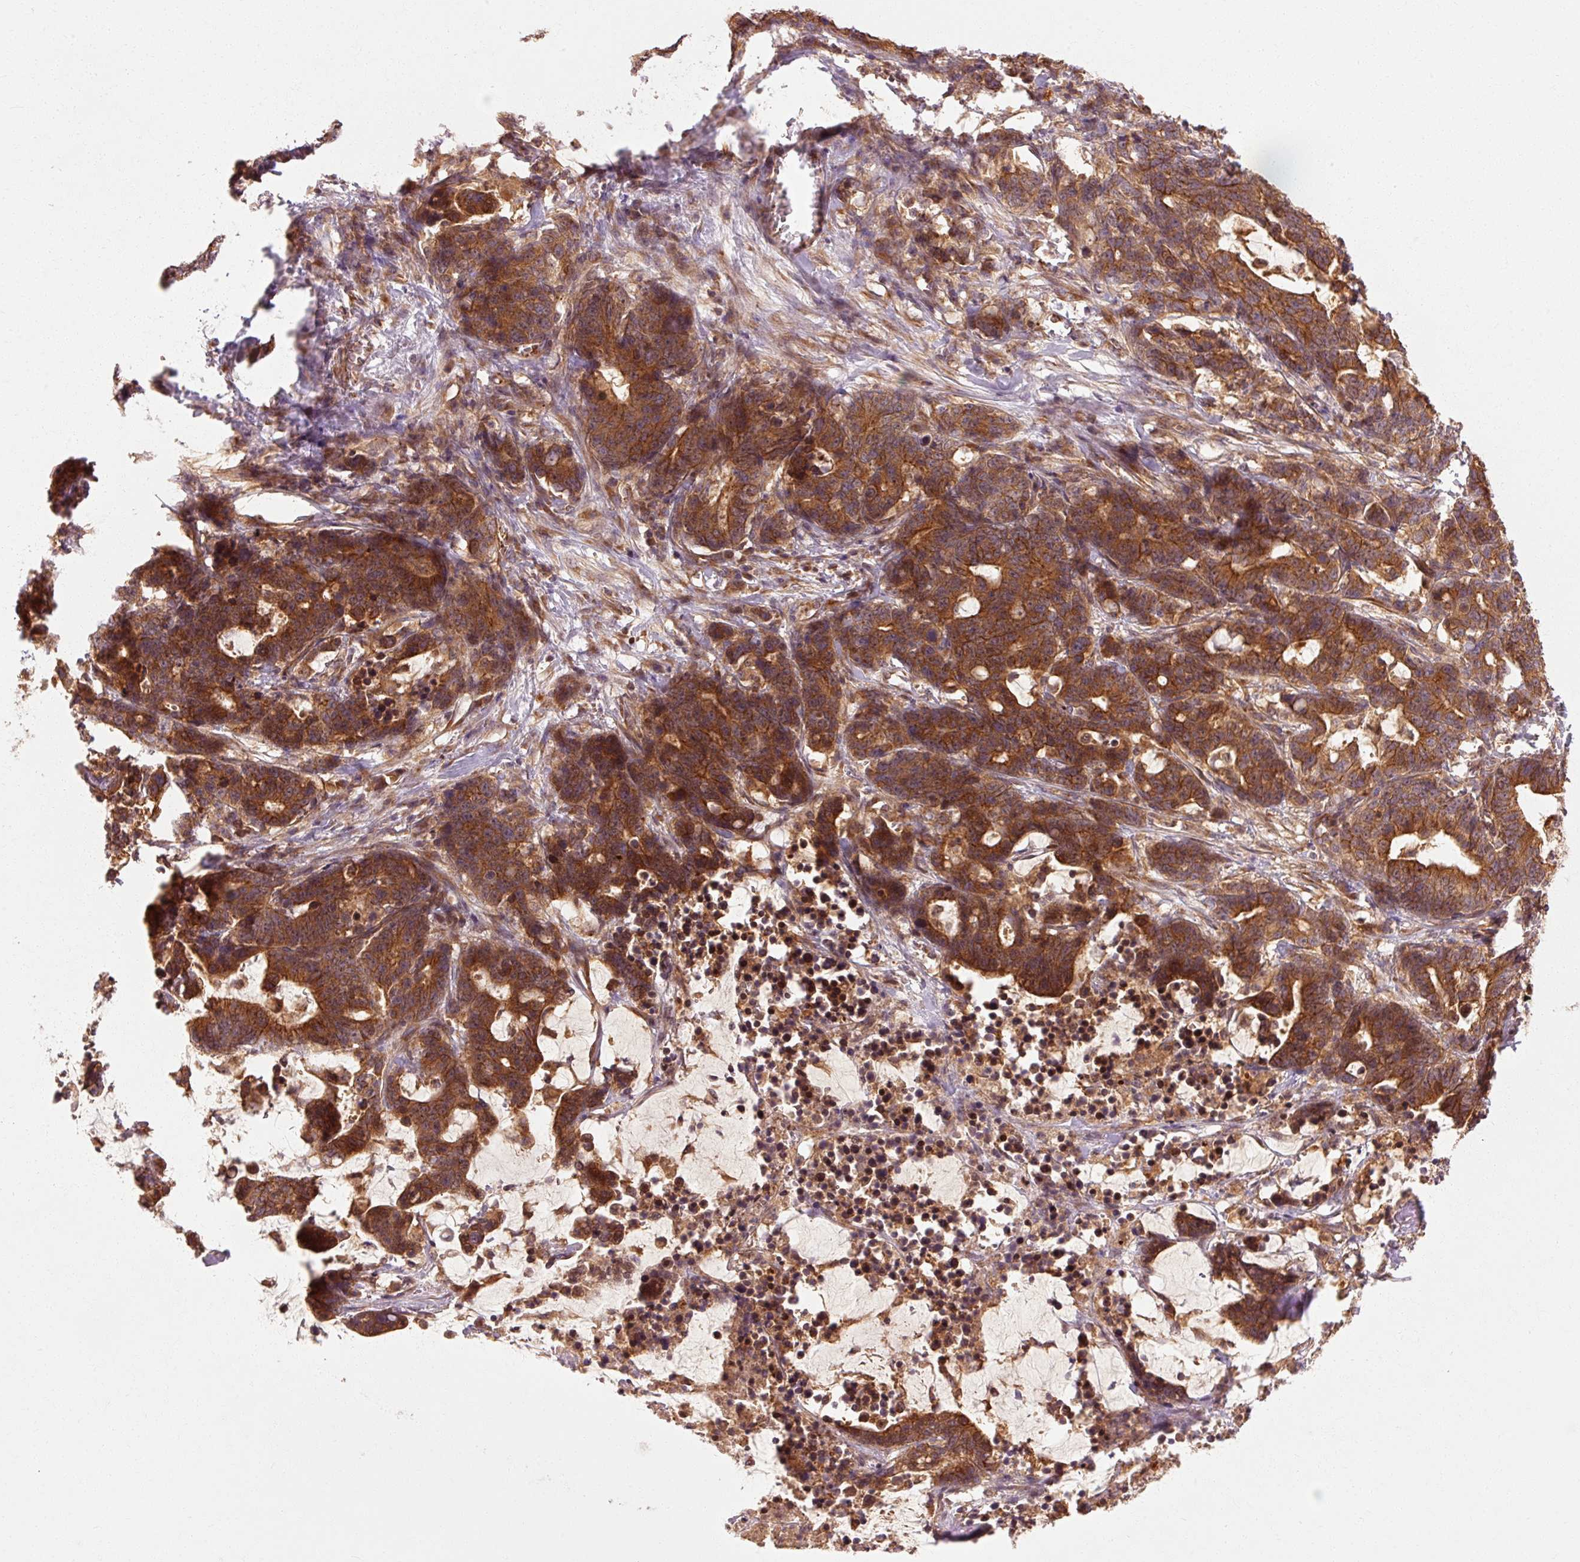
{"staining": {"intensity": "strong", "quantity": ">75%", "location": "cytoplasmic/membranous"}, "tissue": "stomach cancer", "cell_type": "Tumor cells", "image_type": "cancer", "snomed": [{"axis": "morphology", "description": "Normal tissue, NOS"}, {"axis": "morphology", "description": "Adenocarcinoma, NOS"}, {"axis": "topography", "description": "Stomach"}], "caption": "Stomach cancer was stained to show a protein in brown. There is high levels of strong cytoplasmic/membranous staining in about >75% of tumor cells. The staining was performed using DAB, with brown indicating positive protein expression. Nuclei are stained blue with hematoxylin.", "gene": "CTNNA1", "patient": {"sex": "female", "age": 64}}